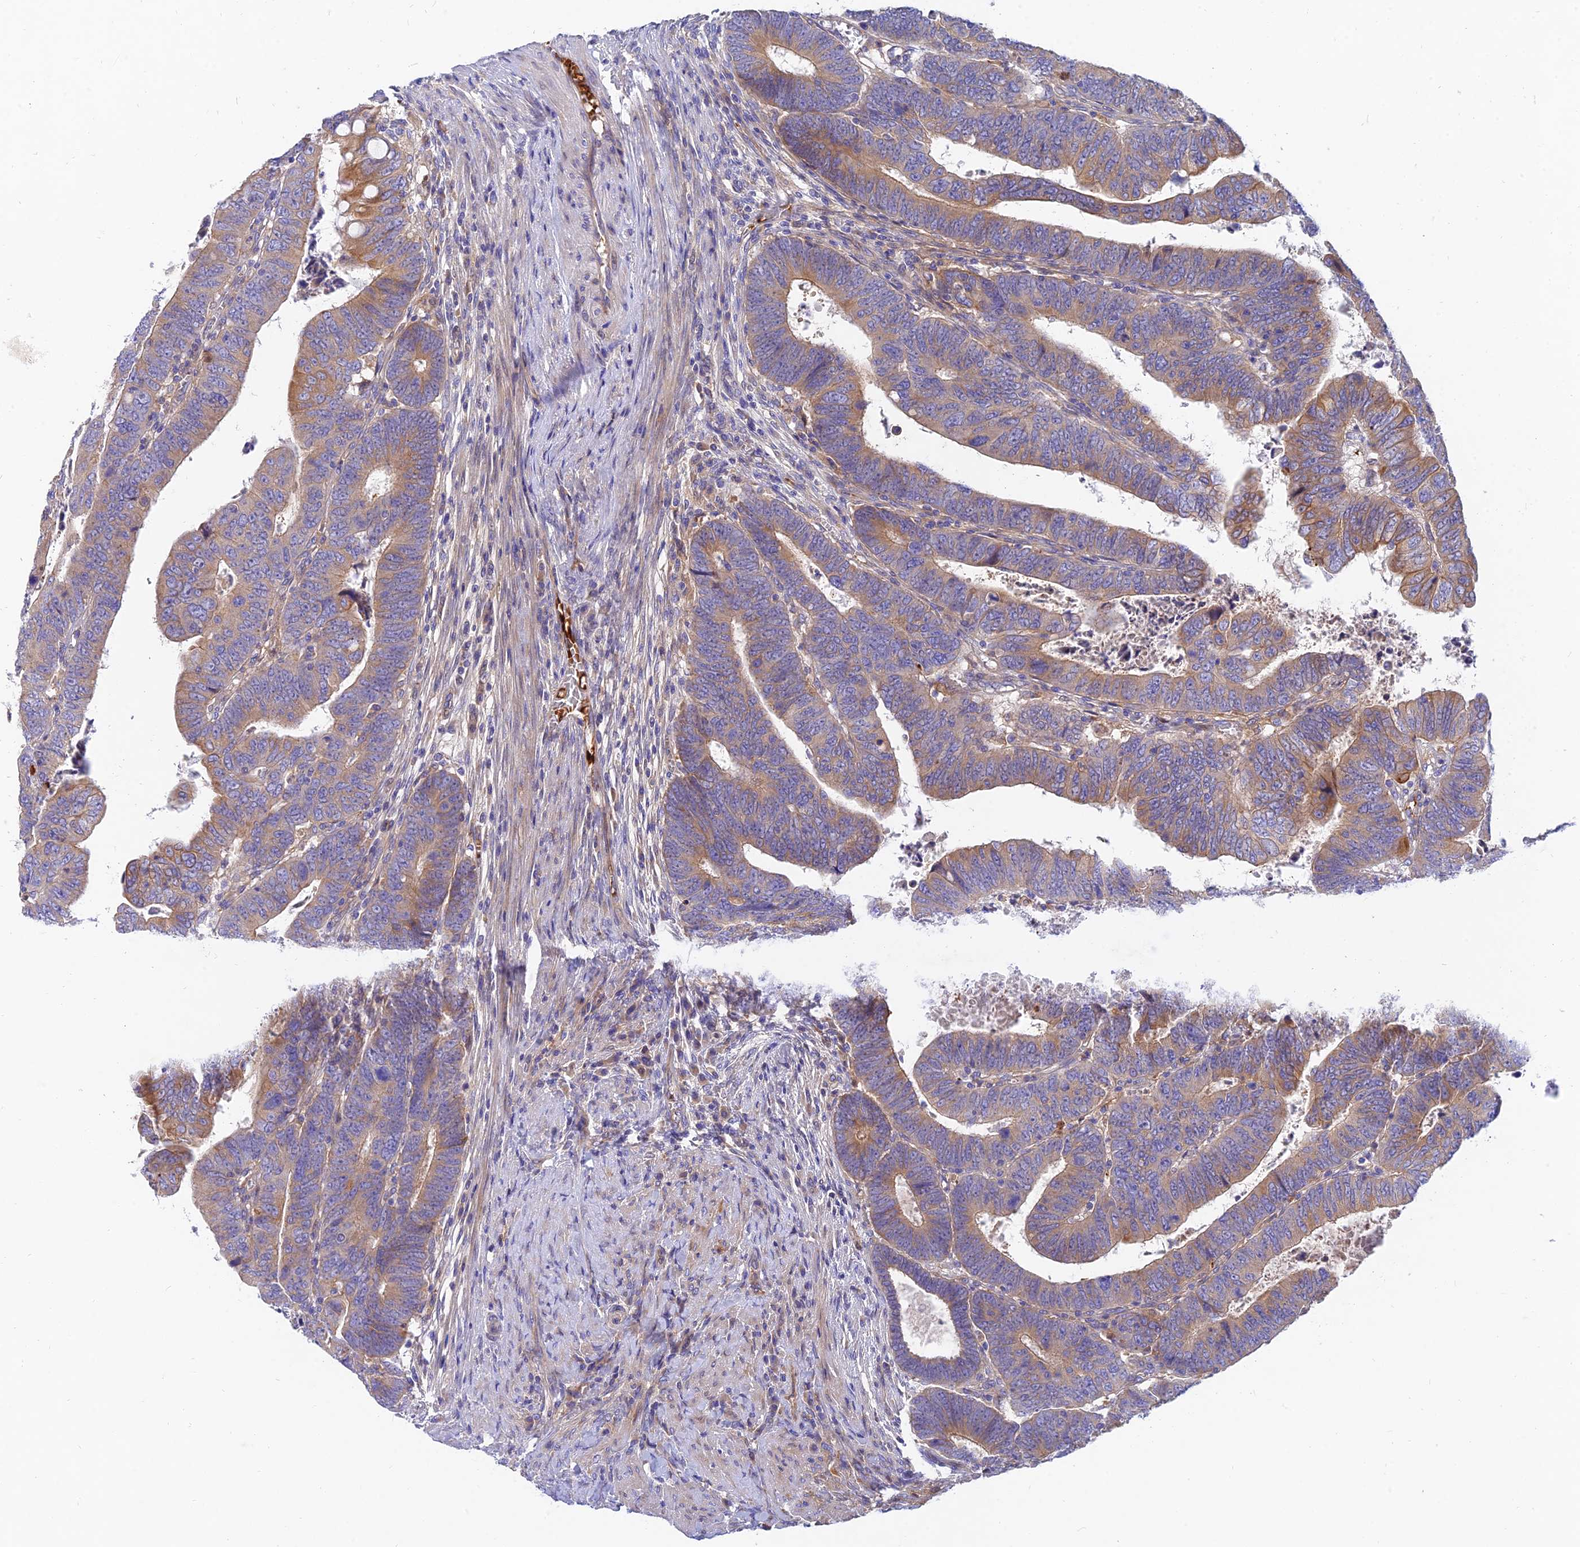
{"staining": {"intensity": "moderate", "quantity": "25%-75%", "location": "cytoplasmic/membranous"}, "tissue": "colorectal cancer", "cell_type": "Tumor cells", "image_type": "cancer", "snomed": [{"axis": "morphology", "description": "Normal tissue, NOS"}, {"axis": "morphology", "description": "Adenocarcinoma, NOS"}, {"axis": "topography", "description": "Rectum"}], "caption": "Immunohistochemical staining of human adenocarcinoma (colorectal) reveals medium levels of moderate cytoplasmic/membranous protein expression in about 25%-75% of tumor cells.", "gene": "MROH1", "patient": {"sex": "female", "age": 65}}